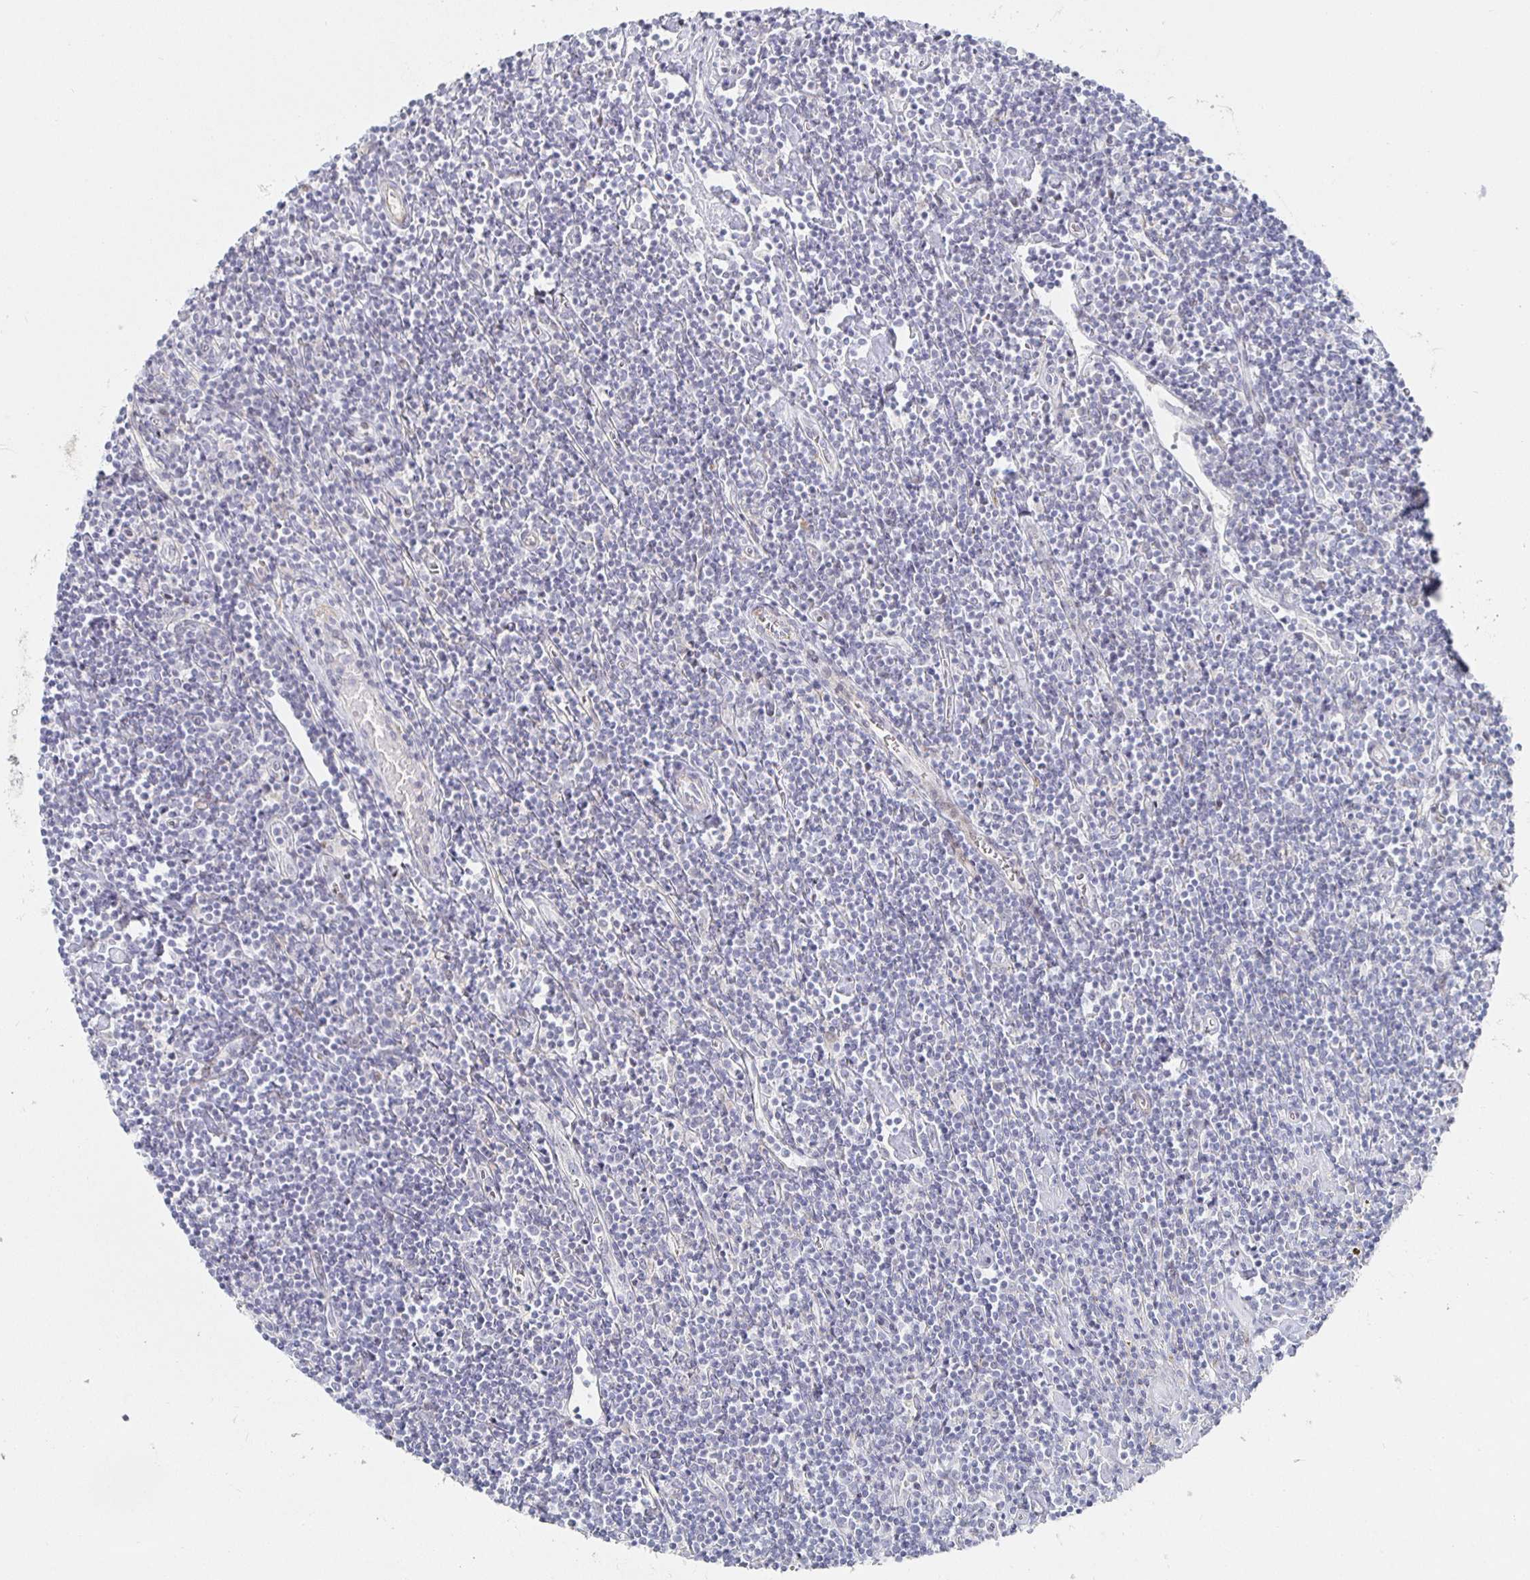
{"staining": {"intensity": "negative", "quantity": "none", "location": "none"}, "tissue": "lymphoma", "cell_type": "Tumor cells", "image_type": "cancer", "snomed": [{"axis": "morphology", "description": "Hodgkin's disease, NOS"}, {"axis": "topography", "description": "Lymph node"}], "caption": "A high-resolution photomicrograph shows immunohistochemistry (IHC) staining of lymphoma, which shows no significant expression in tumor cells.", "gene": "S100G", "patient": {"sex": "male", "age": 40}}